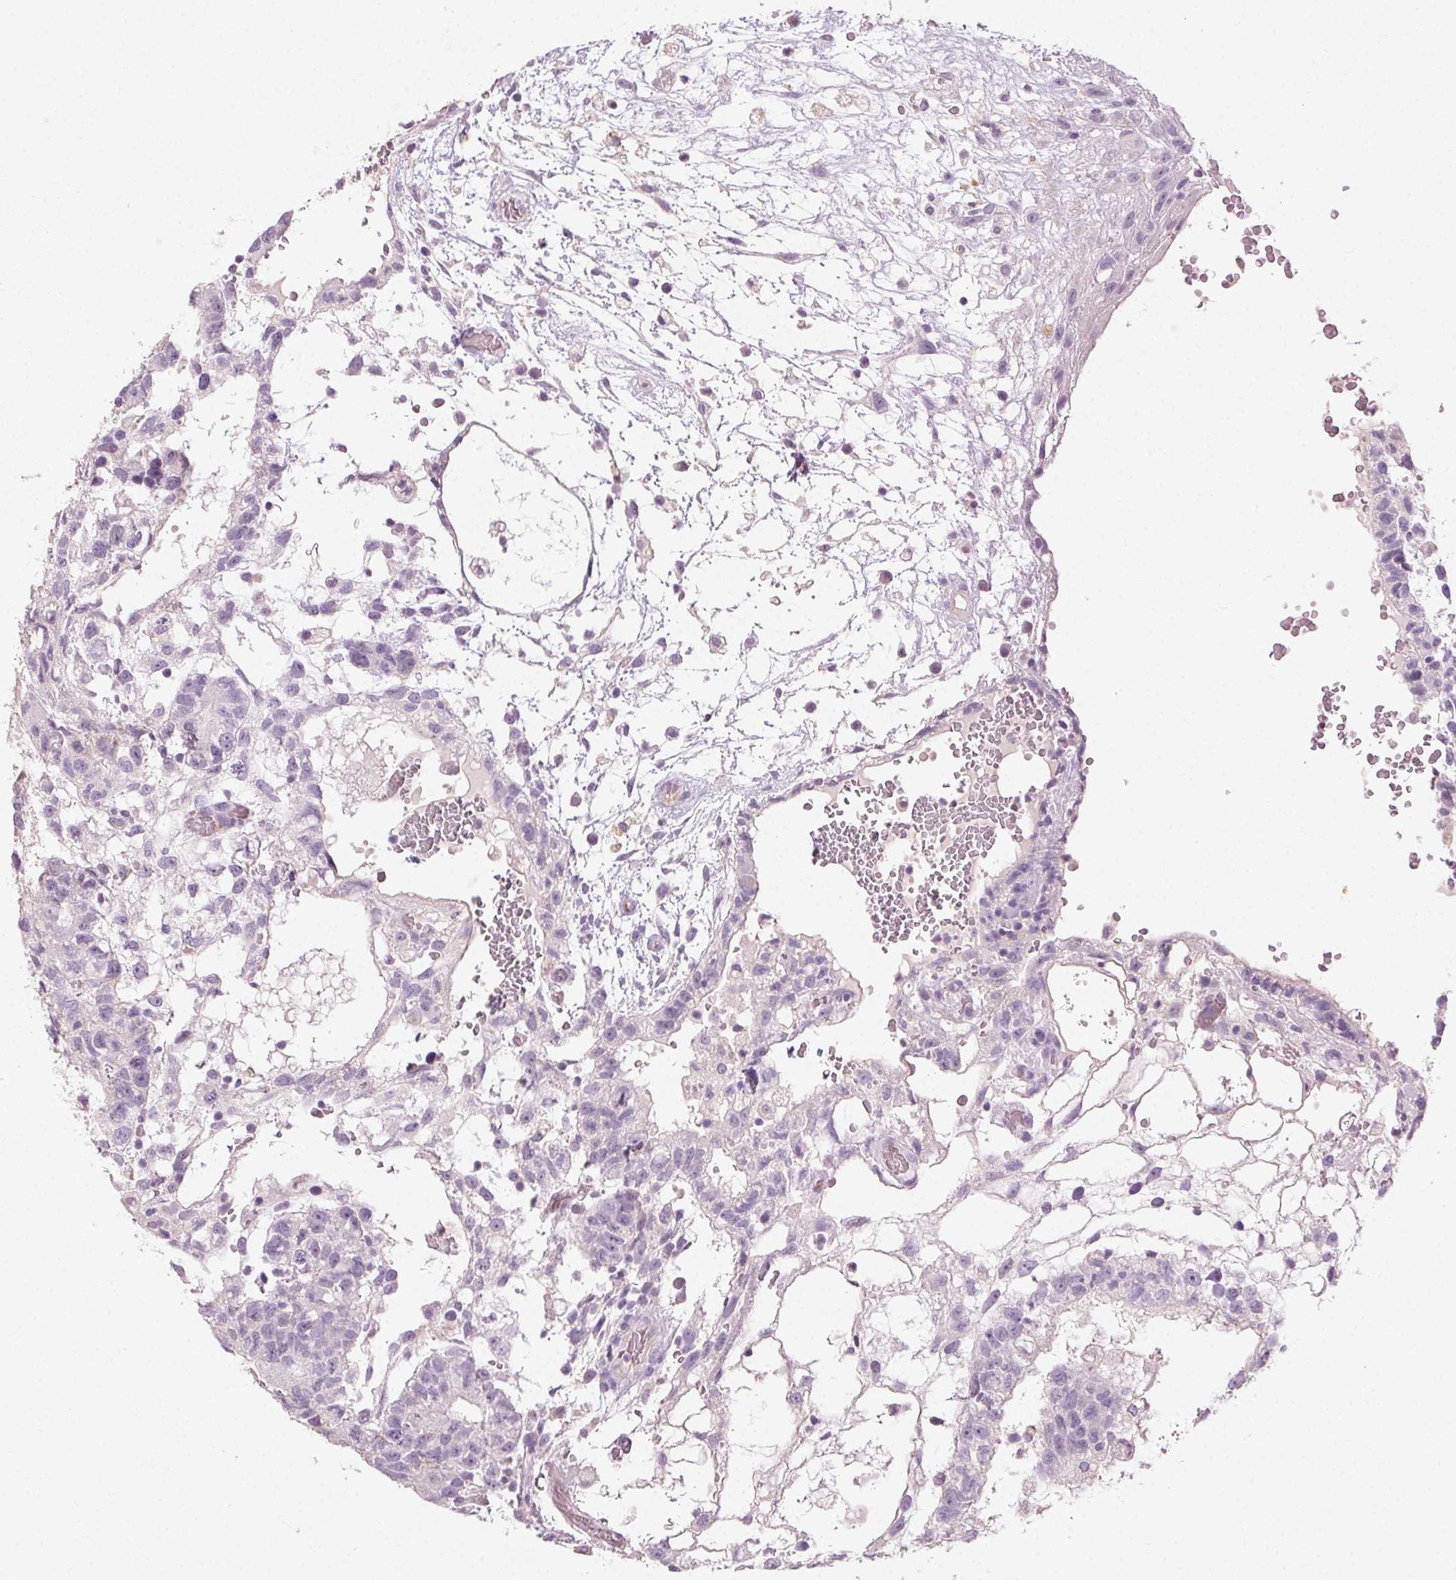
{"staining": {"intensity": "negative", "quantity": "none", "location": "none"}, "tissue": "testis cancer", "cell_type": "Tumor cells", "image_type": "cancer", "snomed": [{"axis": "morphology", "description": "Normal tissue, NOS"}, {"axis": "morphology", "description": "Carcinoma, Embryonal, NOS"}, {"axis": "topography", "description": "Testis"}], "caption": "Immunohistochemistry image of human testis cancer (embryonal carcinoma) stained for a protein (brown), which shows no positivity in tumor cells.", "gene": "CLTRN", "patient": {"sex": "male", "age": 32}}